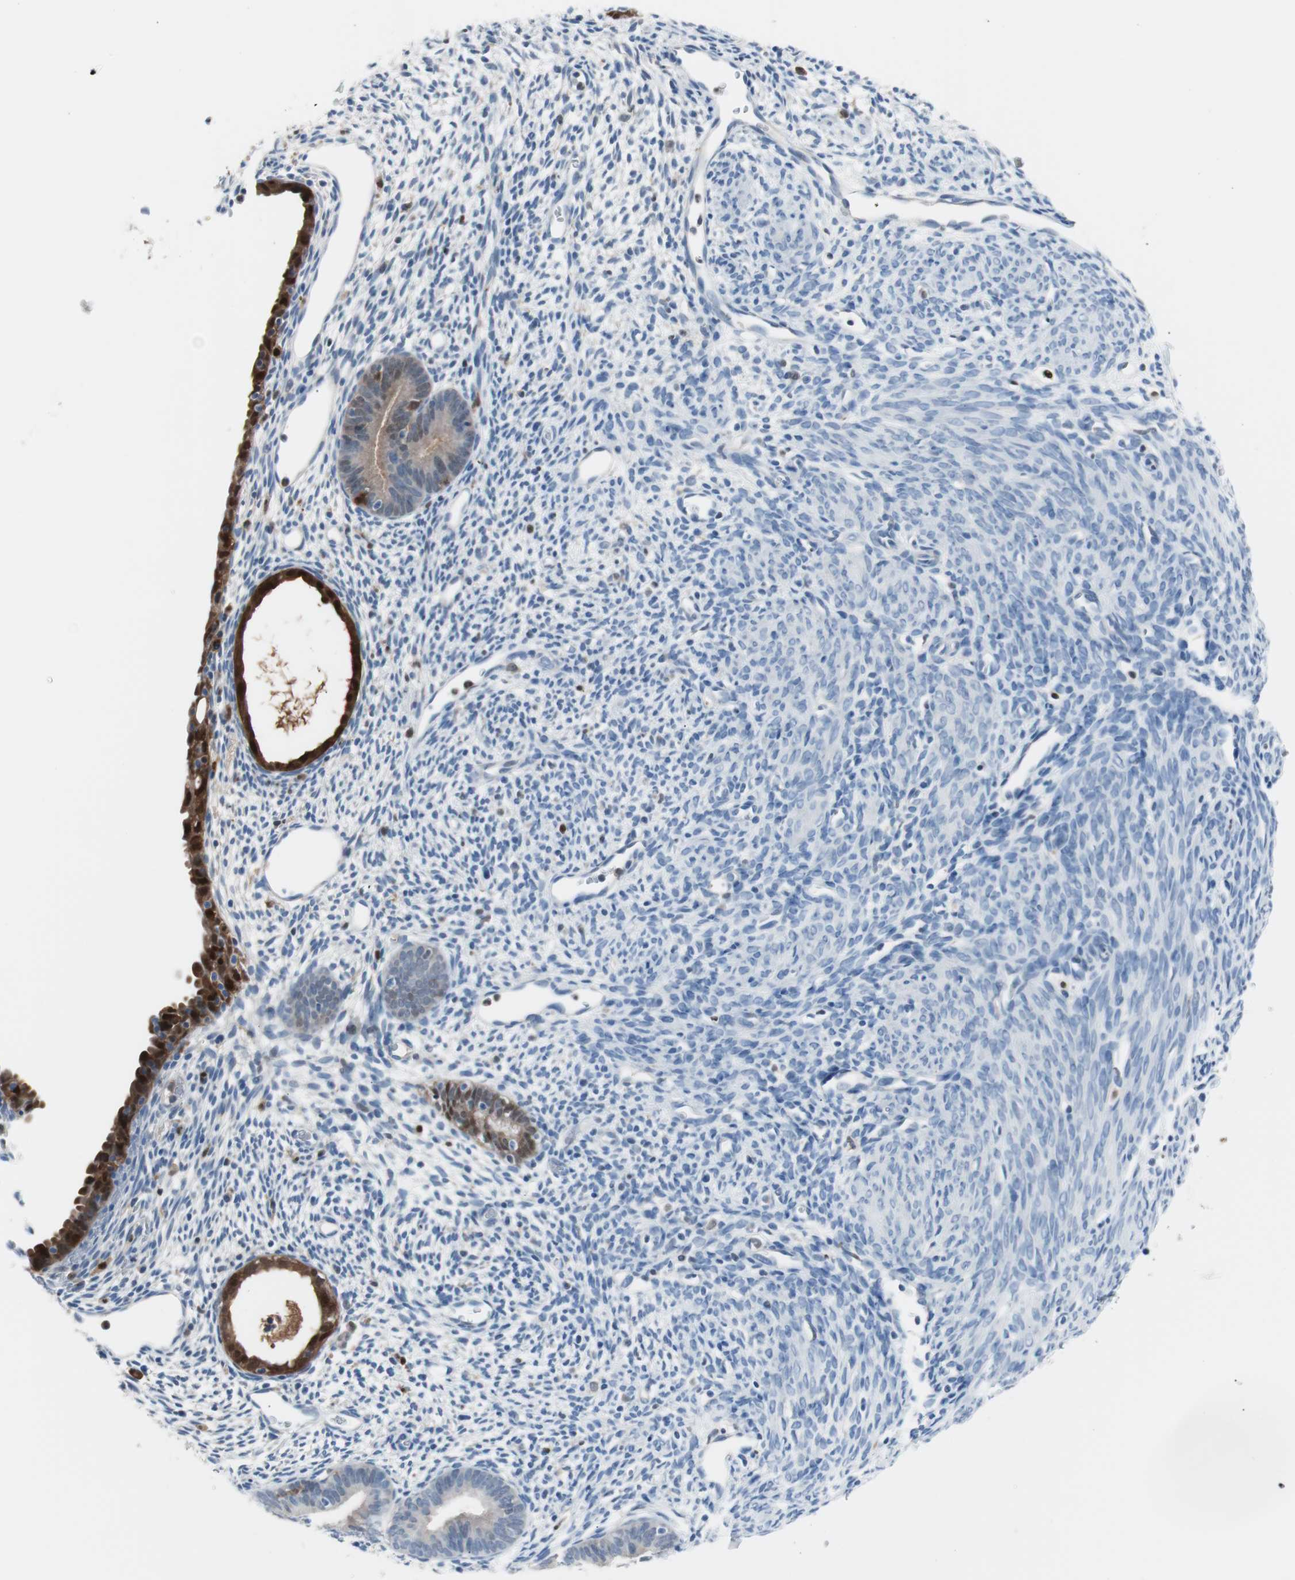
{"staining": {"intensity": "negative", "quantity": "none", "location": "none"}, "tissue": "endometrium", "cell_type": "Cells in endometrial stroma", "image_type": "normal", "snomed": [{"axis": "morphology", "description": "Normal tissue, NOS"}, {"axis": "morphology", "description": "Atrophy, NOS"}, {"axis": "topography", "description": "Uterus"}, {"axis": "topography", "description": "Endometrium"}], "caption": "IHC of benign endometrium demonstrates no staining in cells in endometrial stroma. The staining was performed using DAB to visualize the protein expression in brown, while the nuclei were stained in blue with hematoxylin (Magnification: 20x).", "gene": "IL18", "patient": {"sex": "female", "age": 68}}